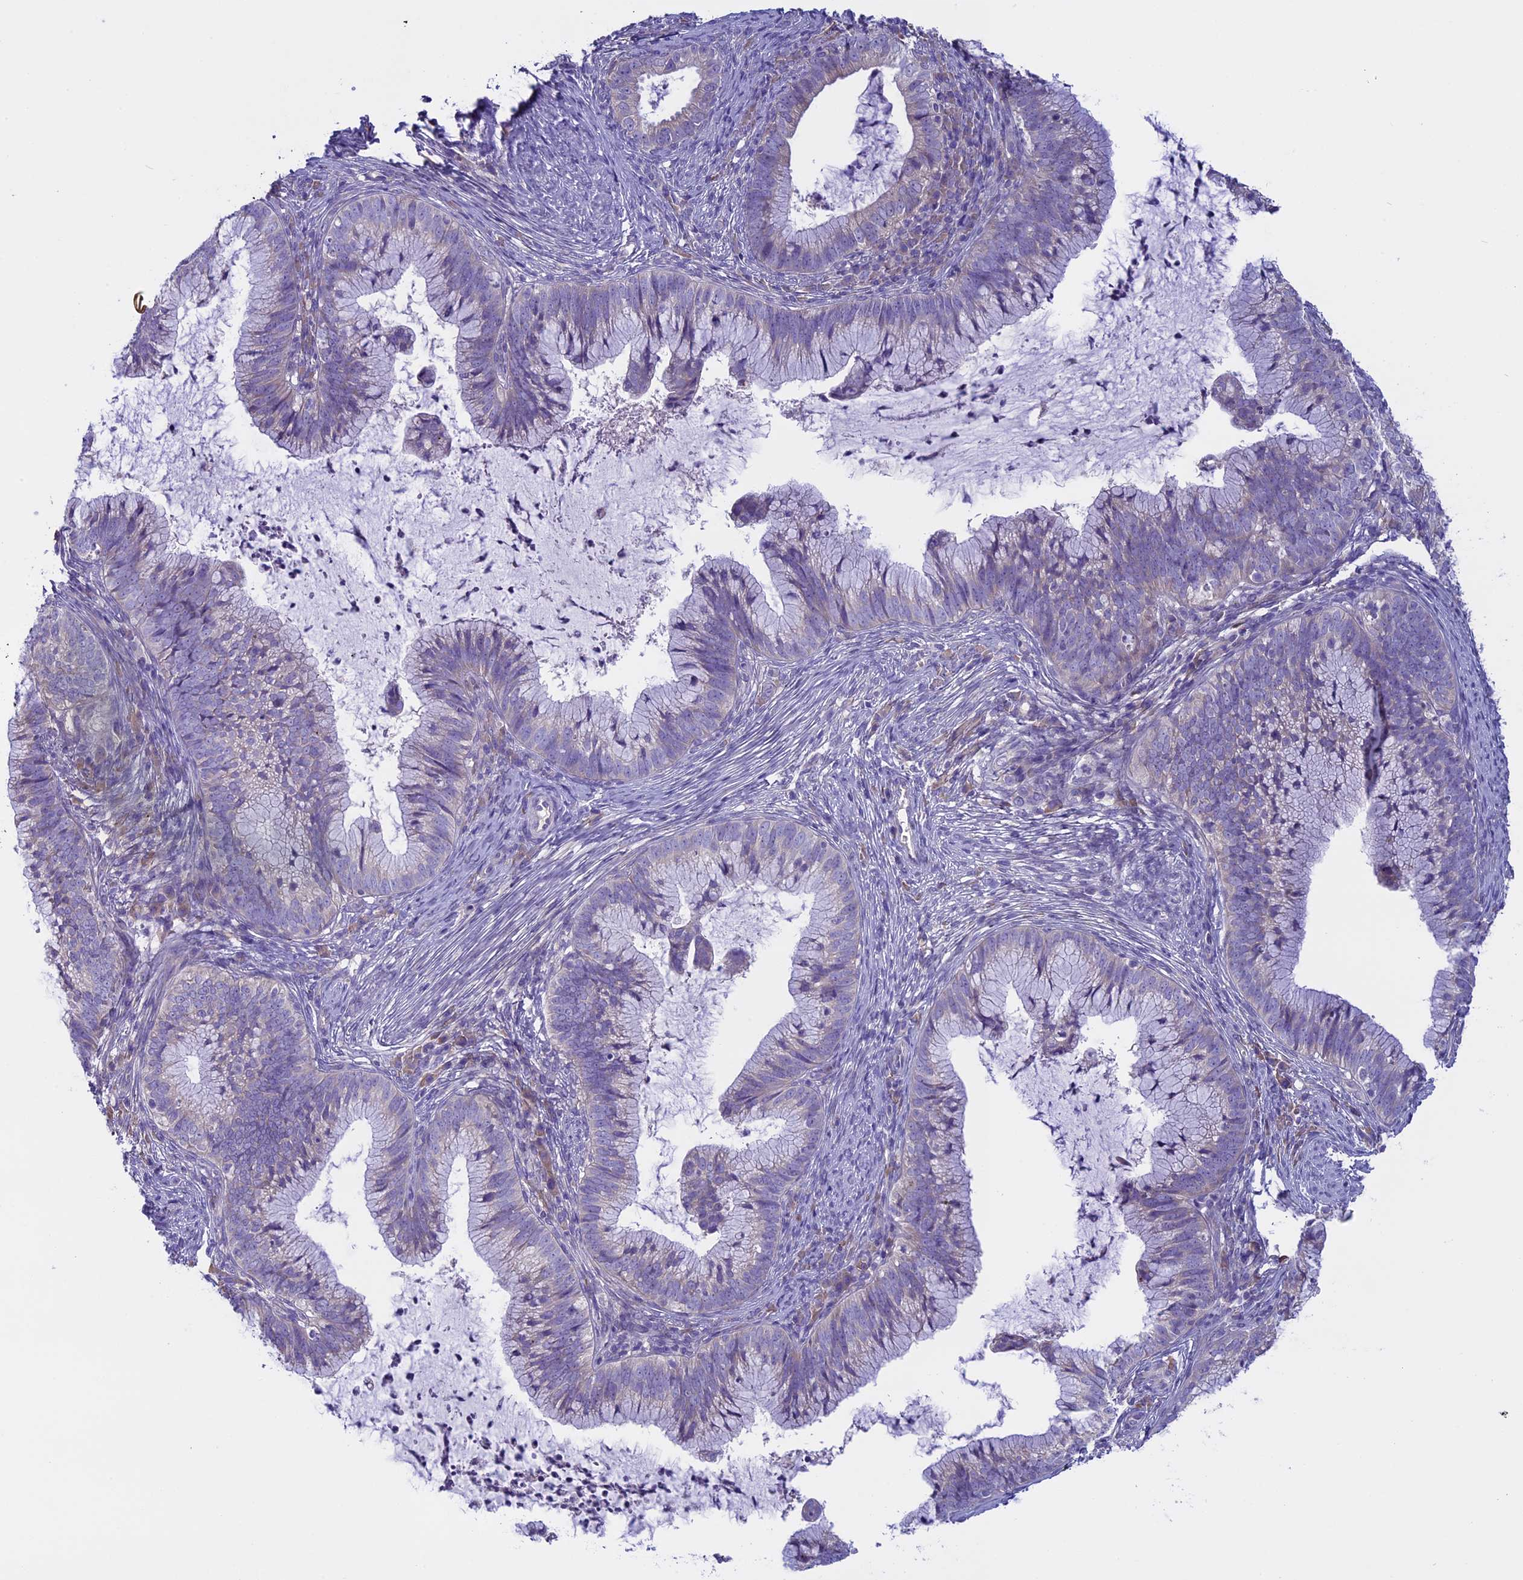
{"staining": {"intensity": "weak", "quantity": "<25%", "location": "cytoplasmic/membranous"}, "tissue": "cervical cancer", "cell_type": "Tumor cells", "image_type": "cancer", "snomed": [{"axis": "morphology", "description": "Adenocarcinoma, NOS"}, {"axis": "topography", "description": "Cervix"}], "caption": "Cervical cancer was stained to show a protein in brown. There is no significant positivity in tumor cells. (Brightfield microscopy of DAB IHC at high magnification).", "gene": "DCTN5", "patient": {"sex": "female", "age": 36}}